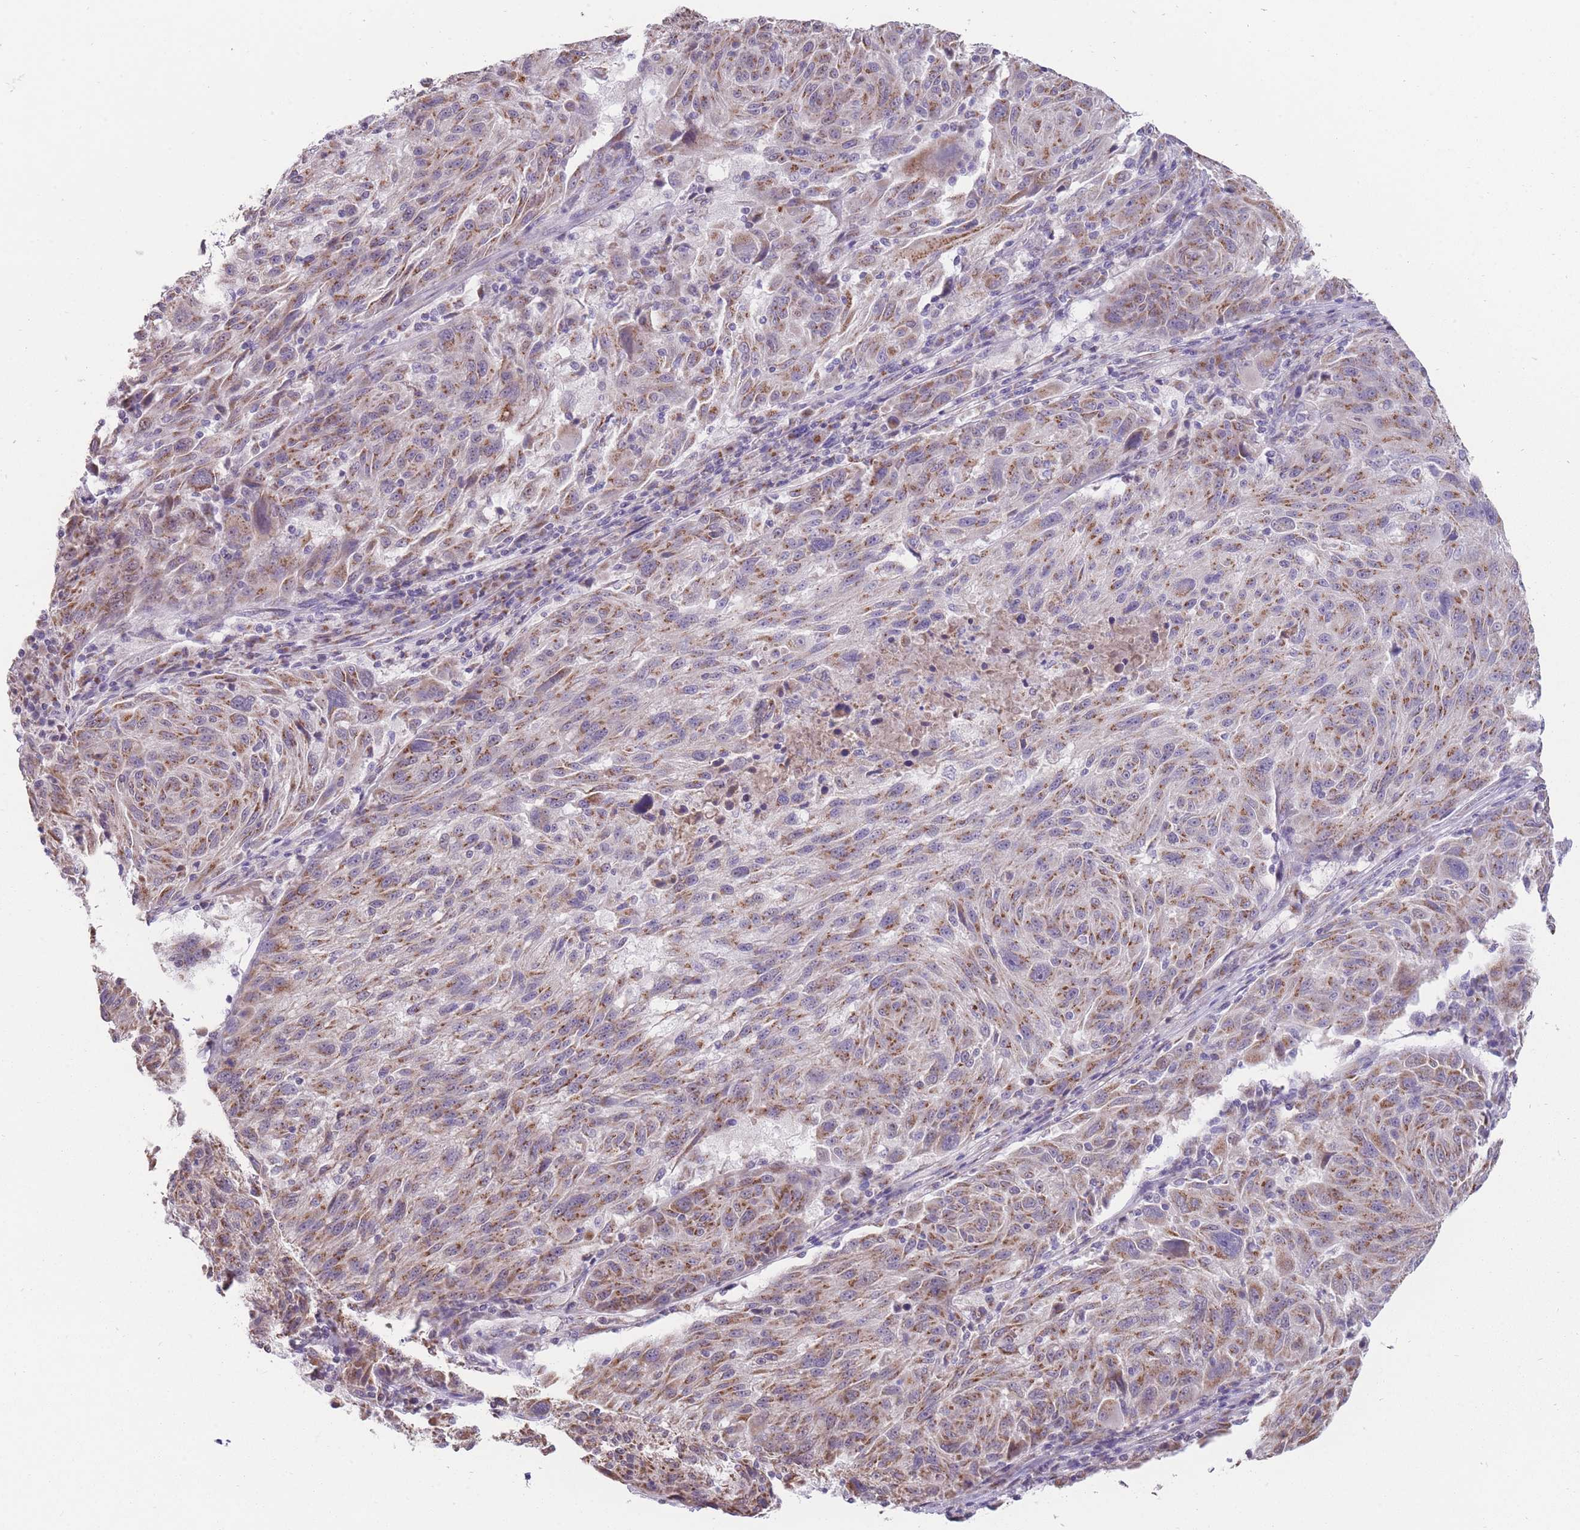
{"staining": {"intensity": "moderate", "quantity": "25%-75%", "location": "cytoplasmic/membranous"}, "tissue": "melanoma", "cell_type": "Tumor cells", "image_type": "cancer", "snomed": [{"axis": "morphology", "description": "Malignant melanoma, NOS"}, {"axis": "topography", "description": "Skin"}], "caption": "Malignant melanoma stained with immunohistochemistry (IHC) shows moderate cytoplasmic/membranous expression in approximately 25%-75% of tumor cells.", "gene": "NELL1", "patient": {"sex": "male", "age": 53}}